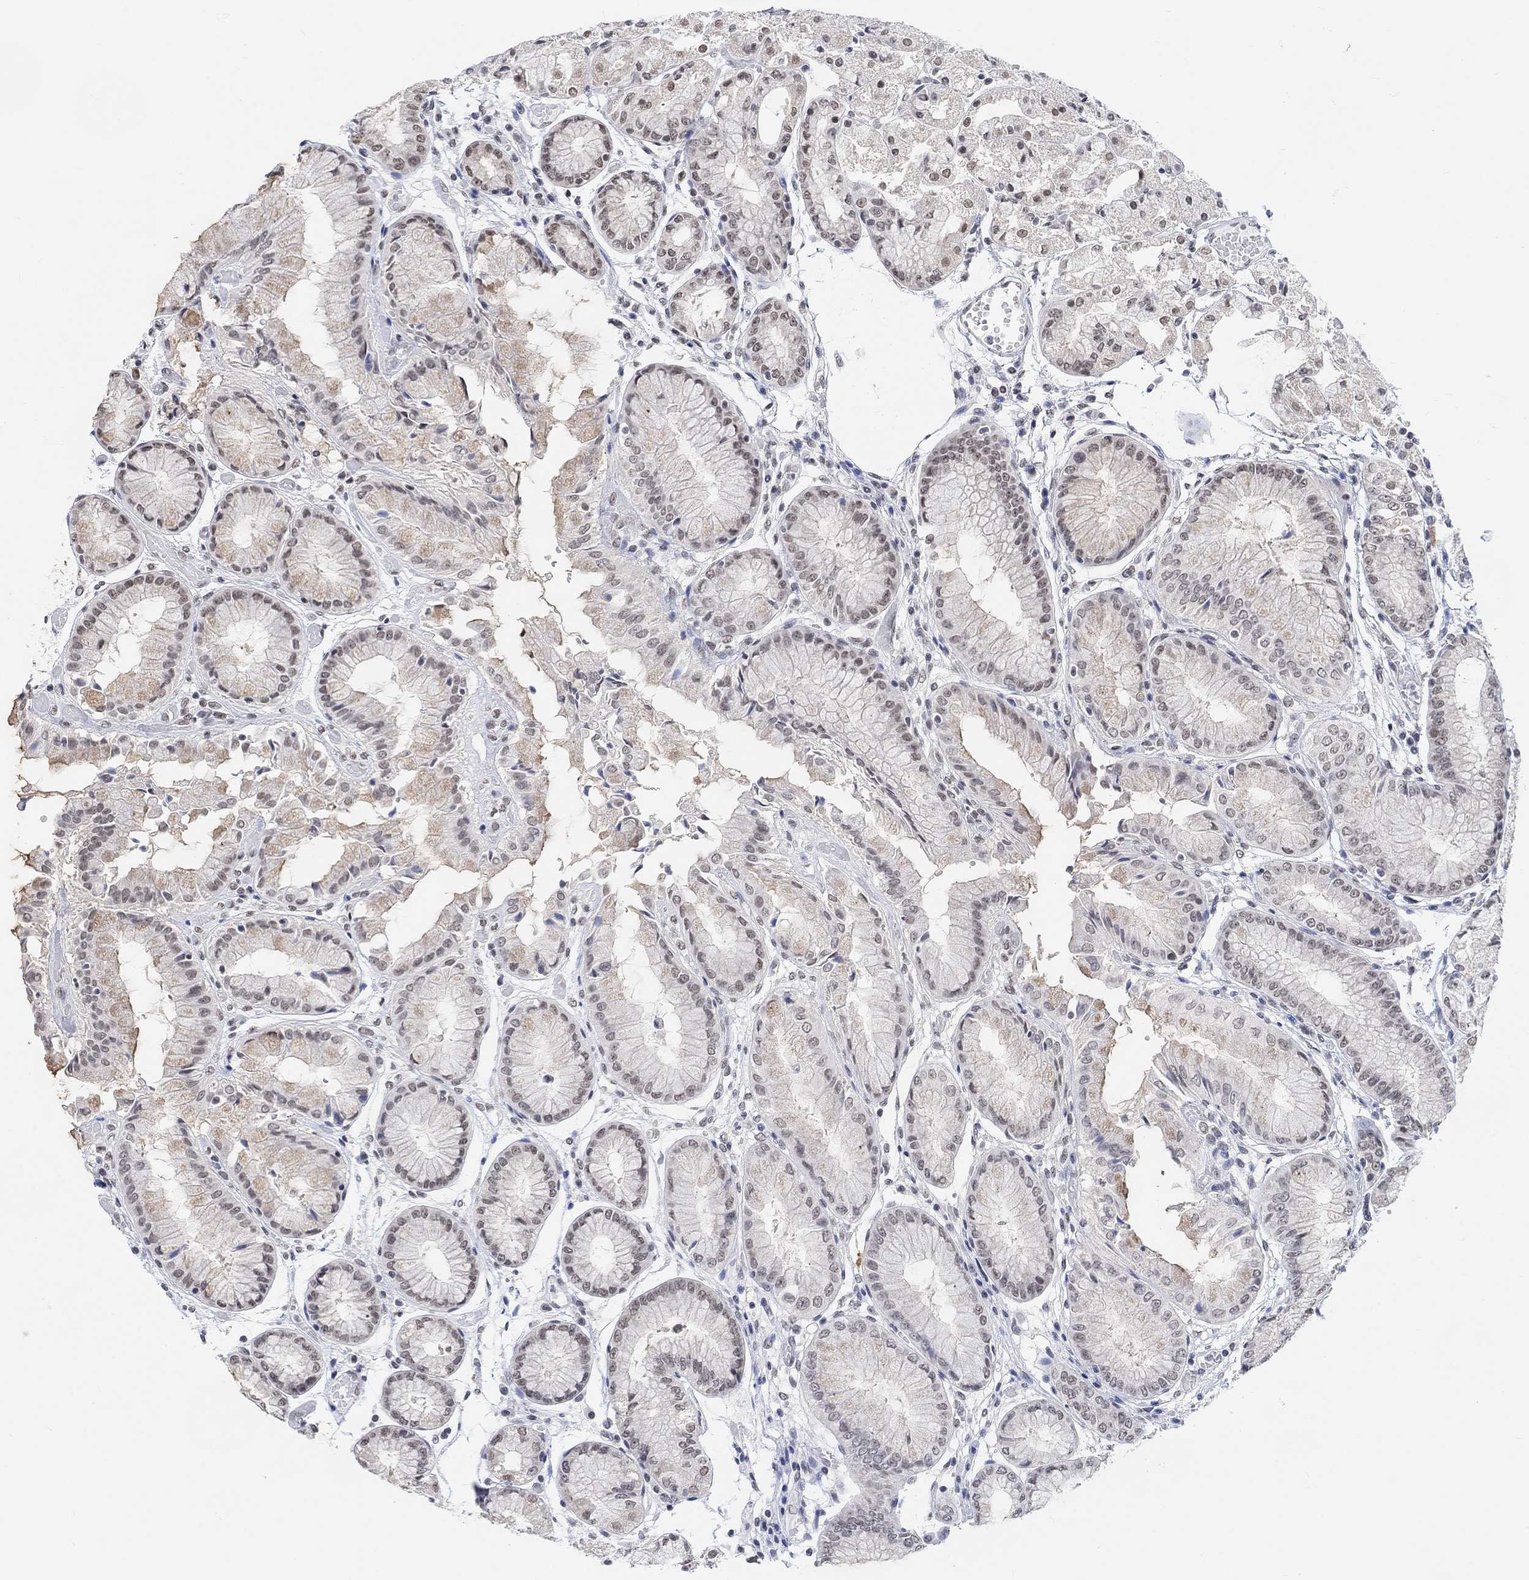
{"staining": {"intensity": "weak", "quantity": "<25%", "location": "nuclear"}, "tissue": "stomach", "cell_type": "Glandular cells", "image_type": "normal", "snomed": [{"axis": "morphology", "description": "Normal tissue, NOS"}, {"axis": "topography", "description": "Stomach, upper"}], "caption": "DAB immunohistochemical staining of normal human stomach shows no significant positivity in glandular cells.", "gene": "PURG", "patient": {"sex": "male", "age": 72}}